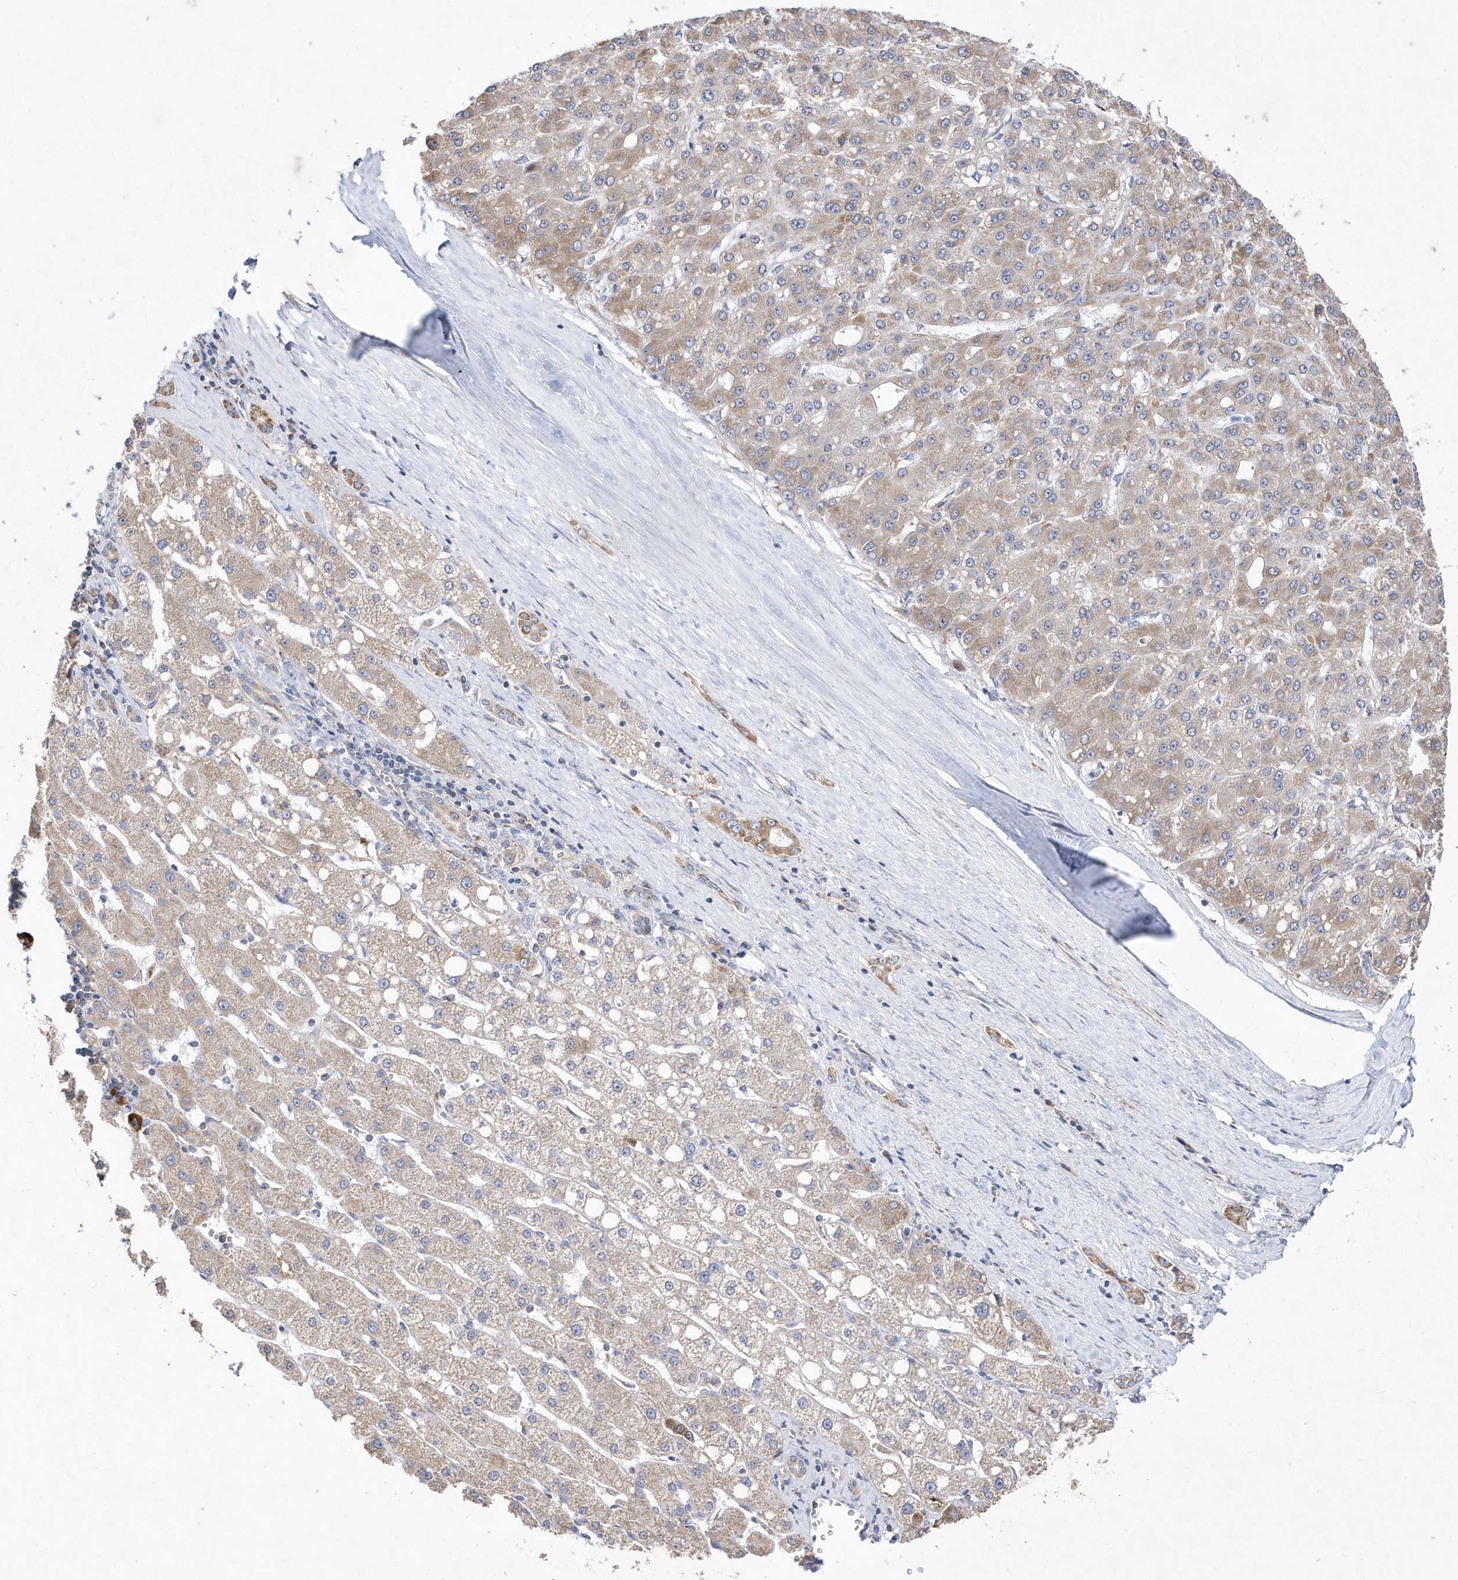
{"staining": {"intensity": "weak", "quantity": ">75%", "location": "cytoplasmic/membranous"}, "tissue": "liver cancer", "cell_type": "Tumor cells", "image_type": "cancer", "snomed": [{"axis": "morphology", "description": "Carcinoma, Hepatocellular, NOS"}, {"axis": "topography", "description": "Liver"}], "caption": "DAB immunohistochemical staining of liver cancer (hepatocellular carcinoma) exhibits weak cytoplasmic/membranous protein positivity in approximately >75% of tumor cells.", "gene": "JKAMP", "patient": {"sex": "male", "age": 67}}